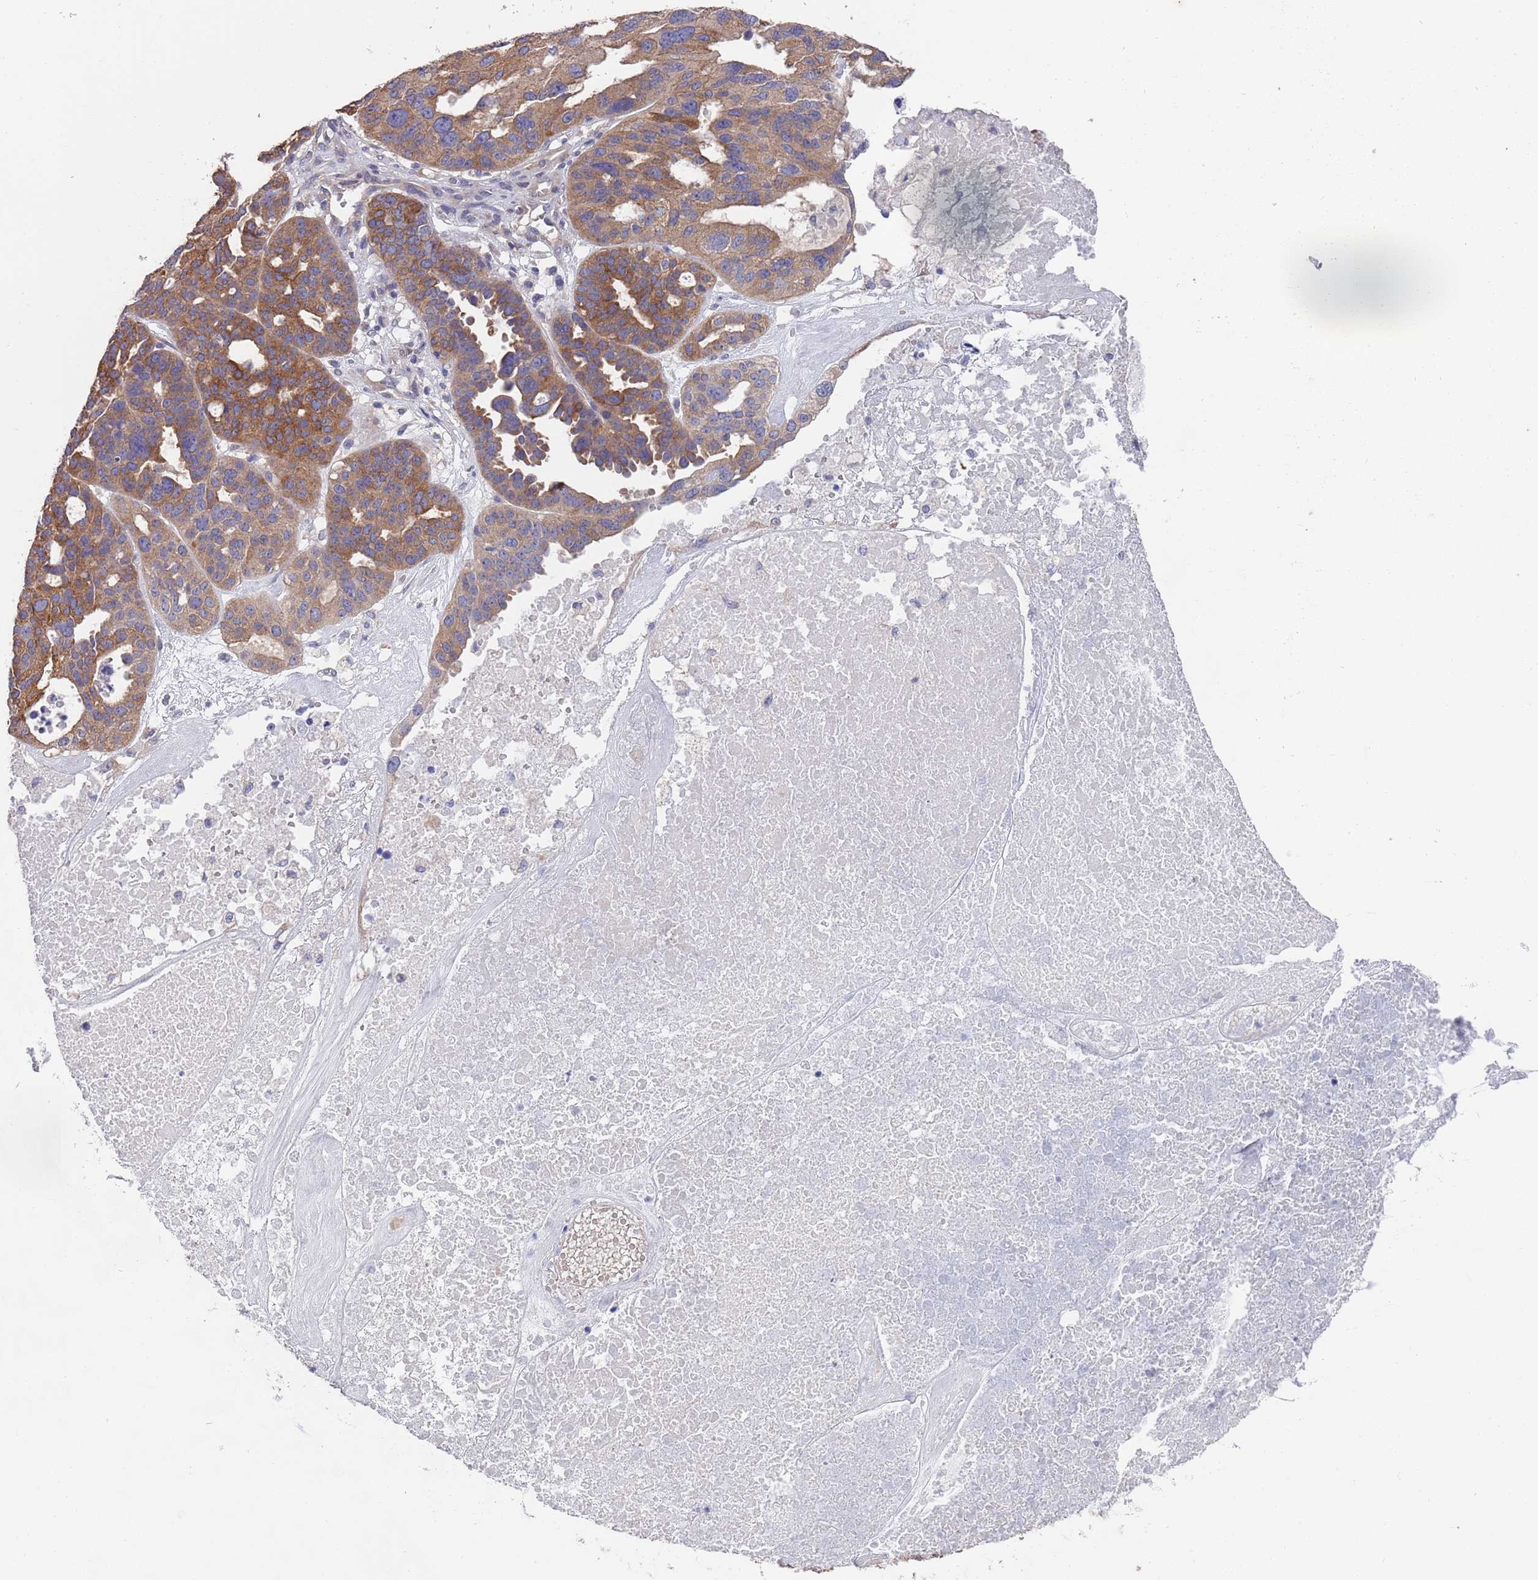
{"staining": {"intensity": "moderate", "quantity": "25%-75%", "location": "cytoplasmic/membranous"}, "tissue": "ovarian cancer", "cell_type": "Tumor cells", "image_type": "cancer", "snomed": [{"axis": "morphology", "description": "Cystadenocarcinoma, serous, NOS"}, {"axis": "topography", "description": "Ovary"}], "caption": "IHC (DAB) staining of ovarian cancer displays moderate cytoplasmic/membranous protein staining in about 25%-75% of tumor cells.", "gene": "ANK2", "patient": {"sex": "female", "age": 59}}